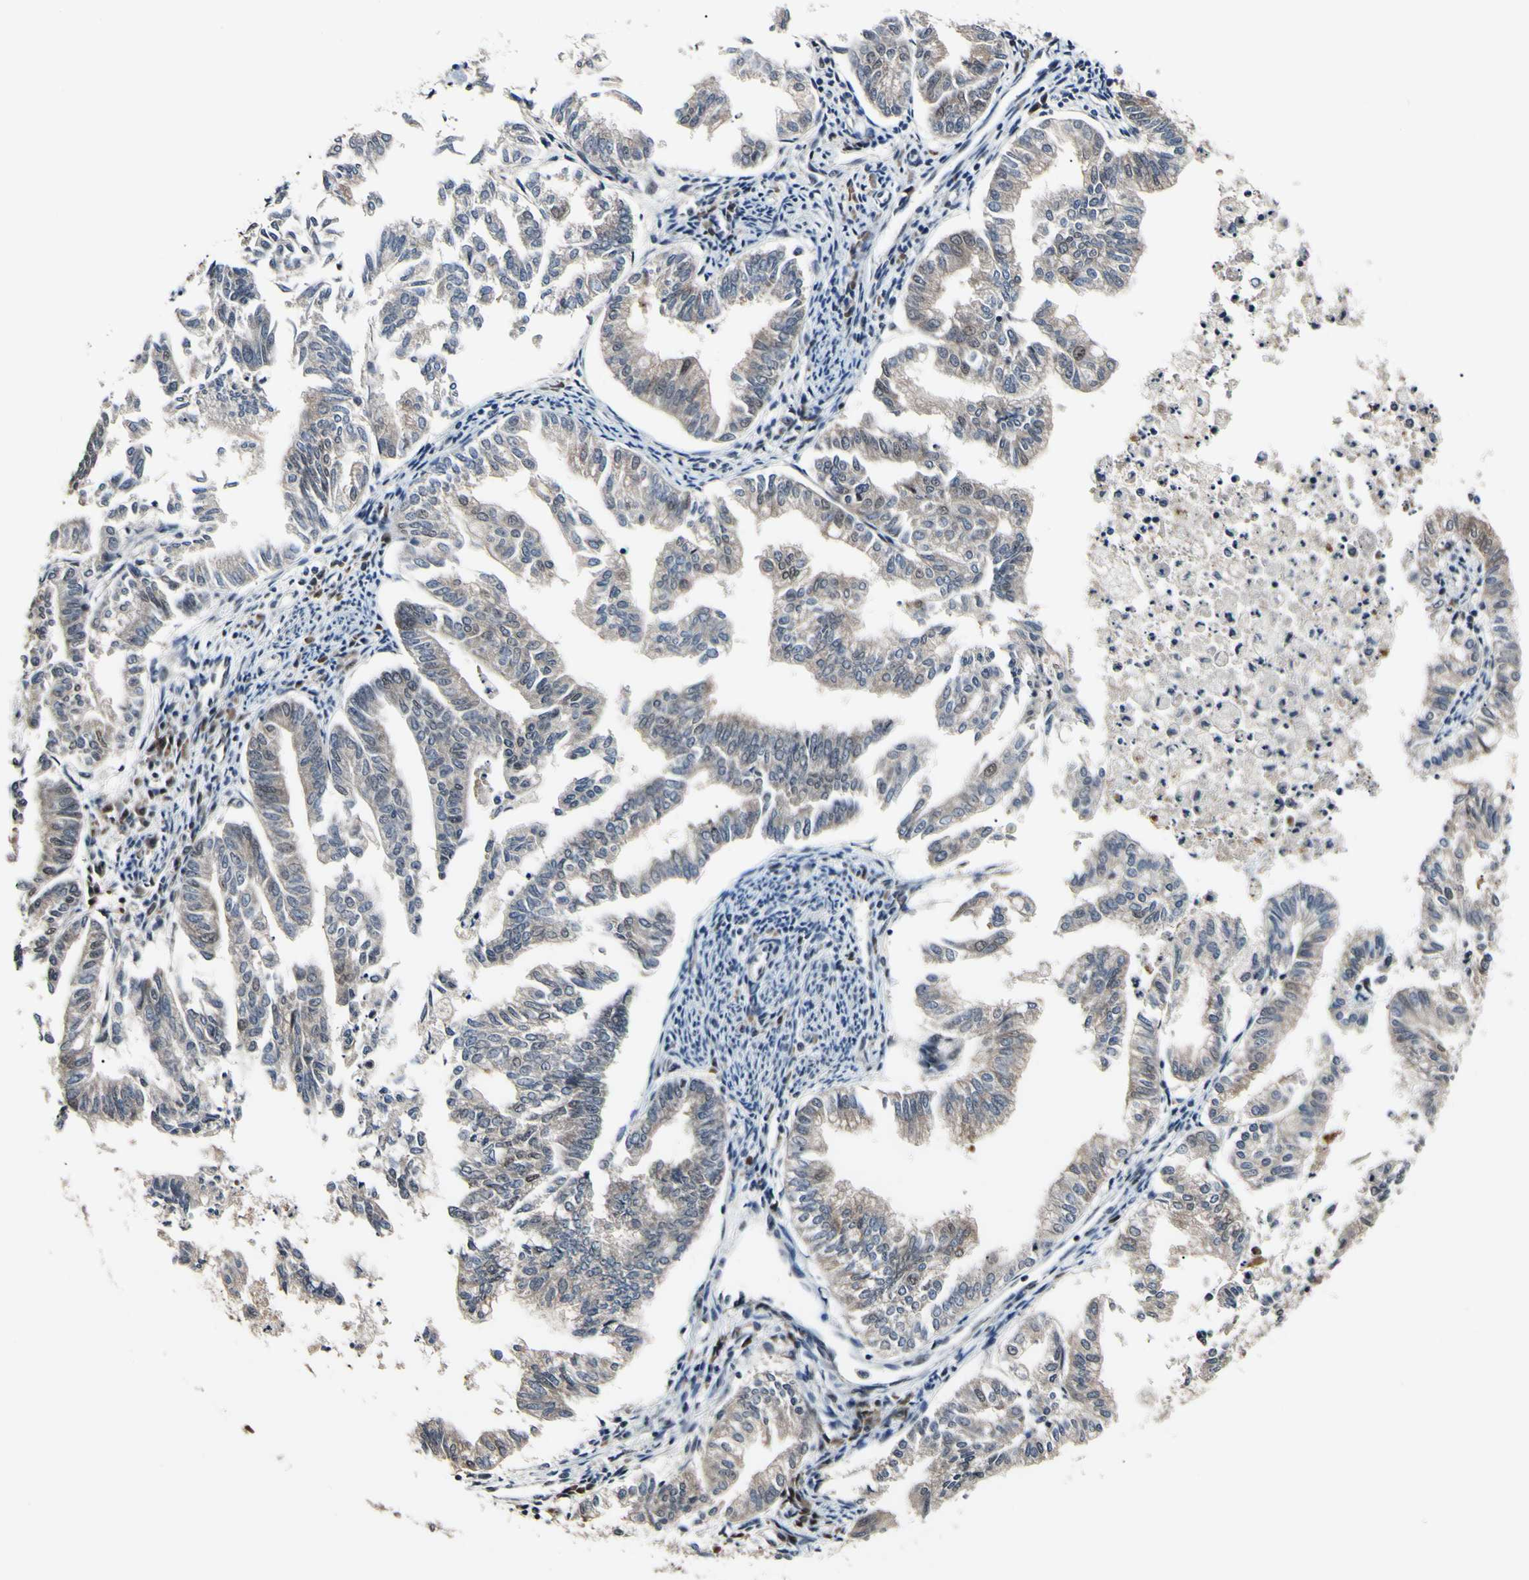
{"staining": {"intensity": "weak", "quantity": ">75%", "location": "cytoplasmic/membranous"}, "tissue": "endometrial cancer", "cell_type": "Tumor cells", "image_type": "cancer", "snomed": [{"axis": "morphology", "description": "Necrosis, NOS"}, {"axis": "morphology", "description": "Adenocarcinoma, NOS"}, {"axis": "topography", "description": "Endometrium"}], "caption": "This image demonstrates IHC staining of human adenocarcinoma (endometrial), with low weak cytoplasmic/membranous expression in about >75% of tumor cells.", "gene": "PSMD10", "patient": {"sex": "female", "age": 79}}